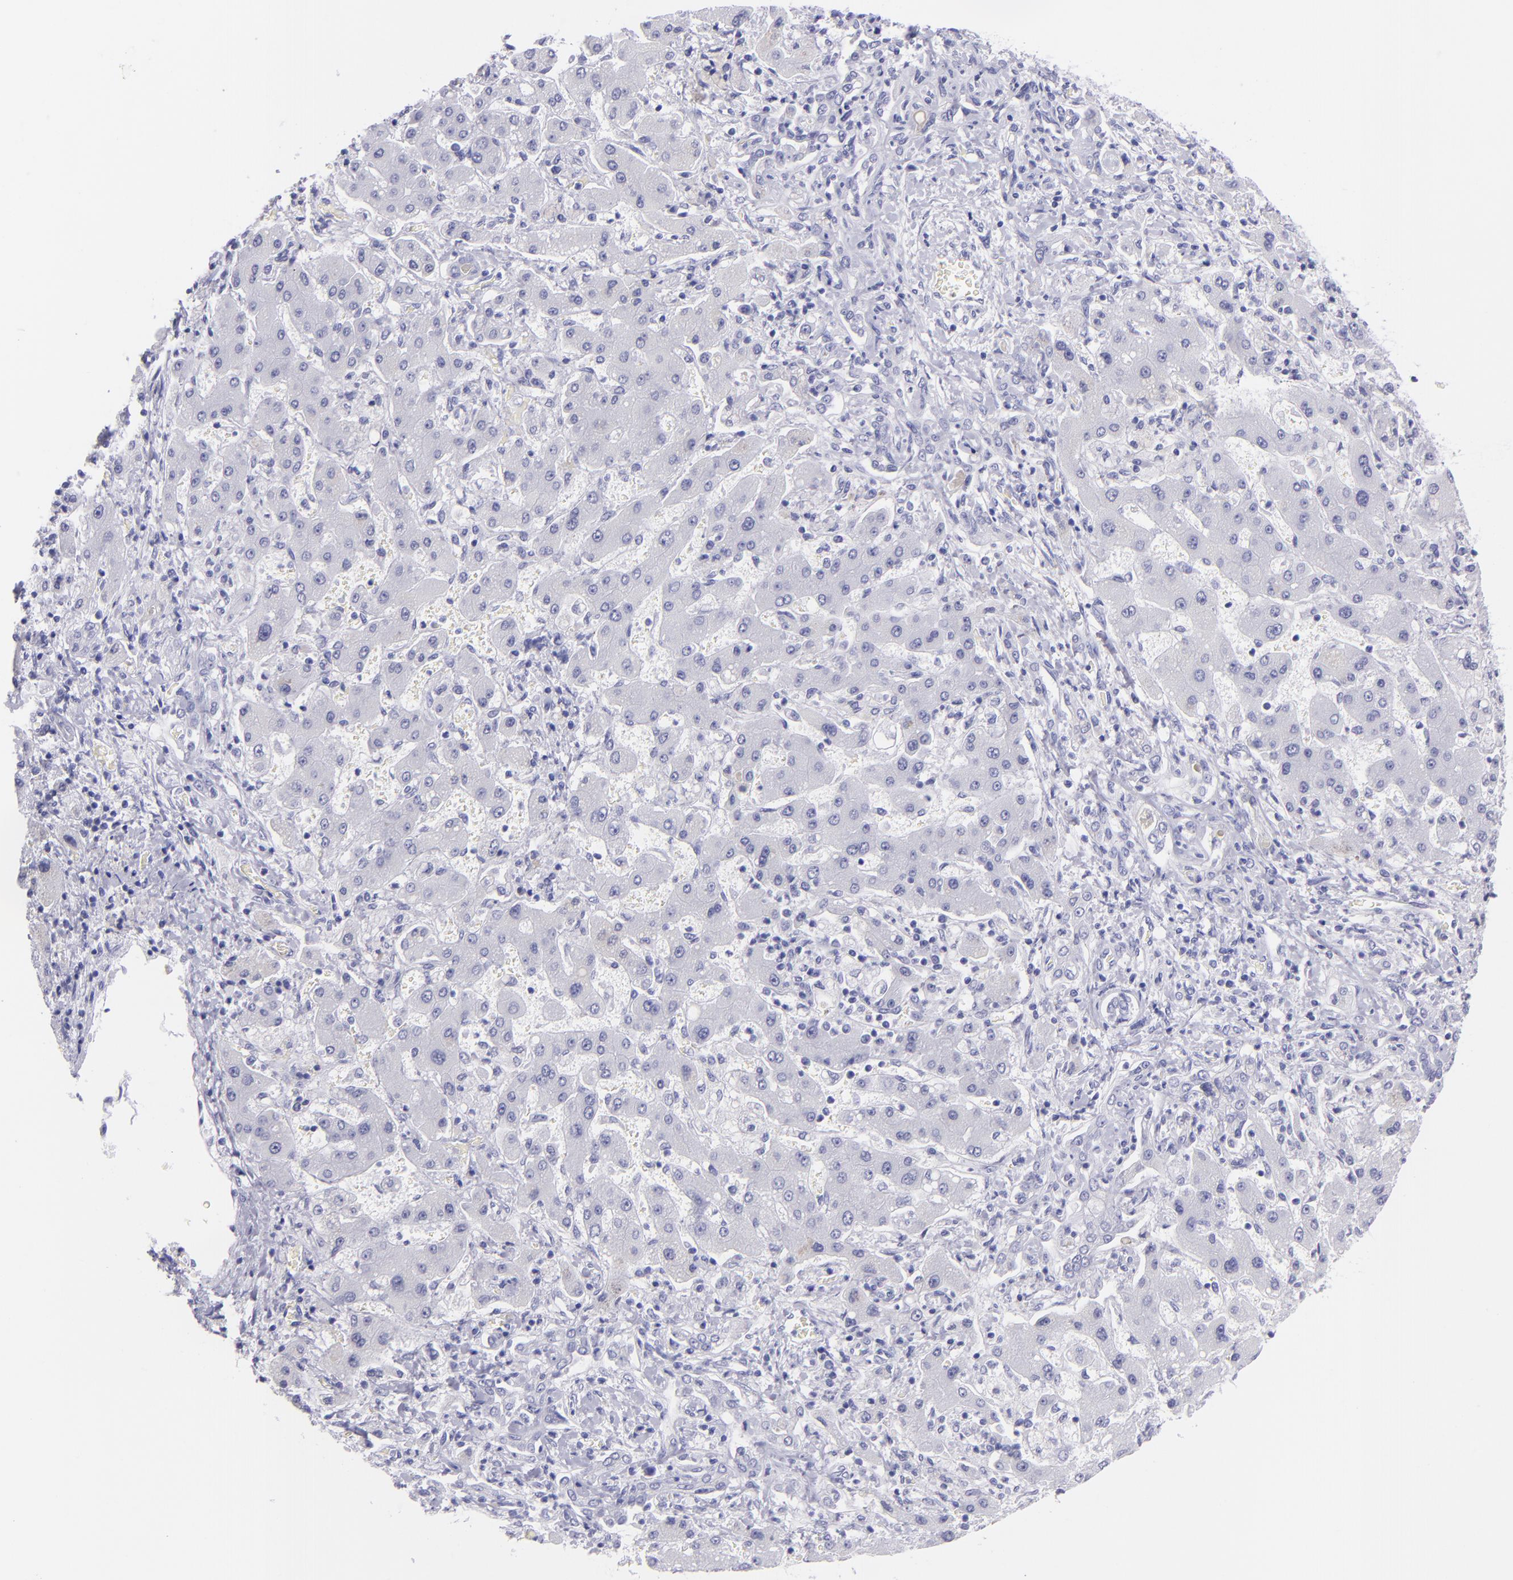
{"staining": {"intensity": "negative", "quantity": "none", "location": "none"}, "tissue": "liver cancer", "cell_type": "Tumor cells", "image_type": "cancer", "snomed": [{"axis": "morphology", "description": "Cholangiocarcinoma"}, {"axis": "topography", "description": "Liver"}], "caption": "Immunohistochemistry image of liver cholangiocarcinoma stained for a protein (brown), which shows no positivity in tumor cells. Nuclei are stained in blue.", "gene": "PIP", "patient": {"sex": "male", "age": 50}}